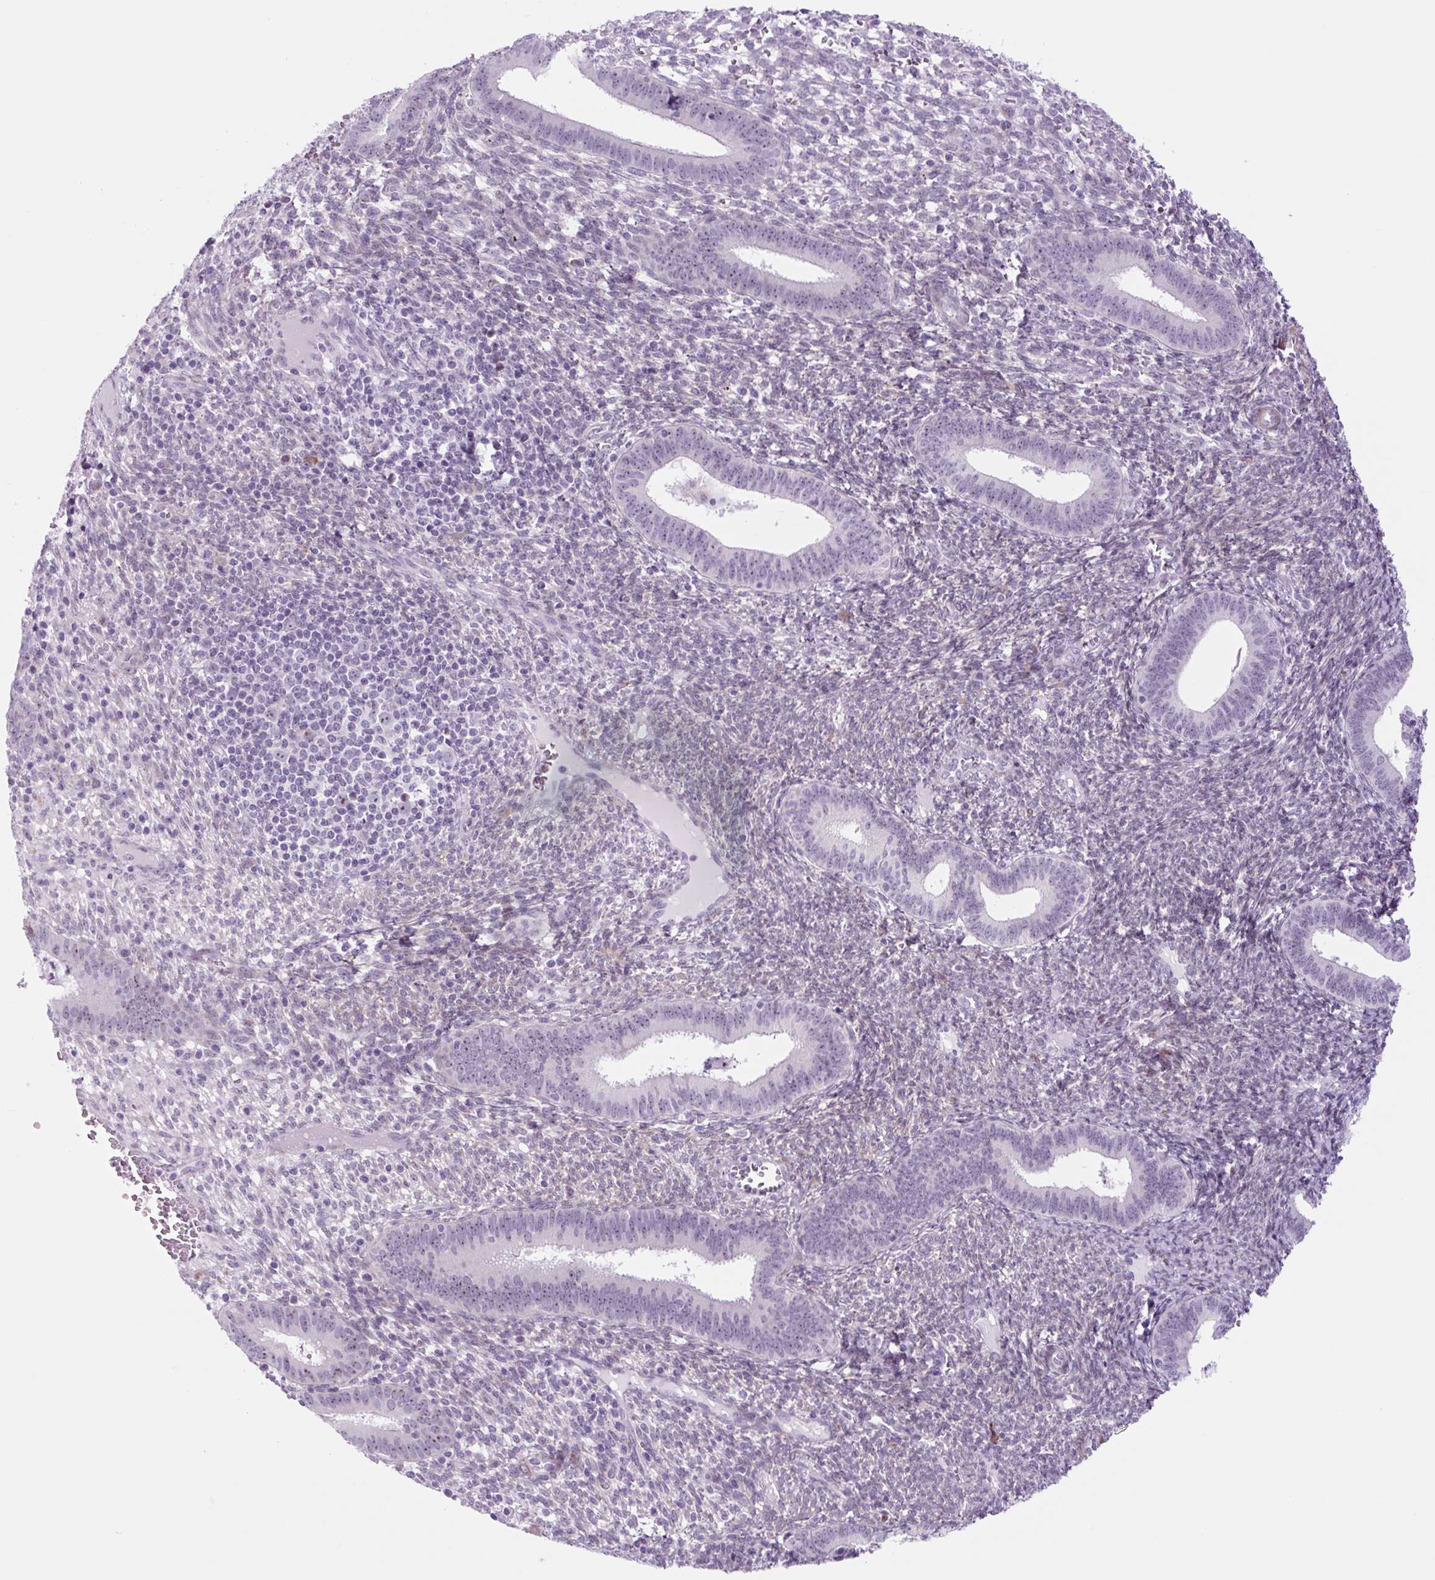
{"staining": {"intensity": "negative", "quantity": "none", "location": "none"}, "tissue": "endometrium", "cell_type": "Cells in endometrial stroma", "image_type": "normal", "snomed": [{"axis": "morphology", "description": "Normal tissue, NOS"}, {"axis": "topography", "description": "Endometrium"}], "caption": "Immunohistochemistry (IHC) of unremarkable endometrium displays no staining in cells in endometrial stroma. The staining was performed using DAB (3,3'-diaminobenzidine) to visualize the protein expression in brown, while the nuclei were stained in blue with hematoxylin (Magnification: 20x).", "gene": "RRS1", "patient": {"sex": "female", "age": 41}}